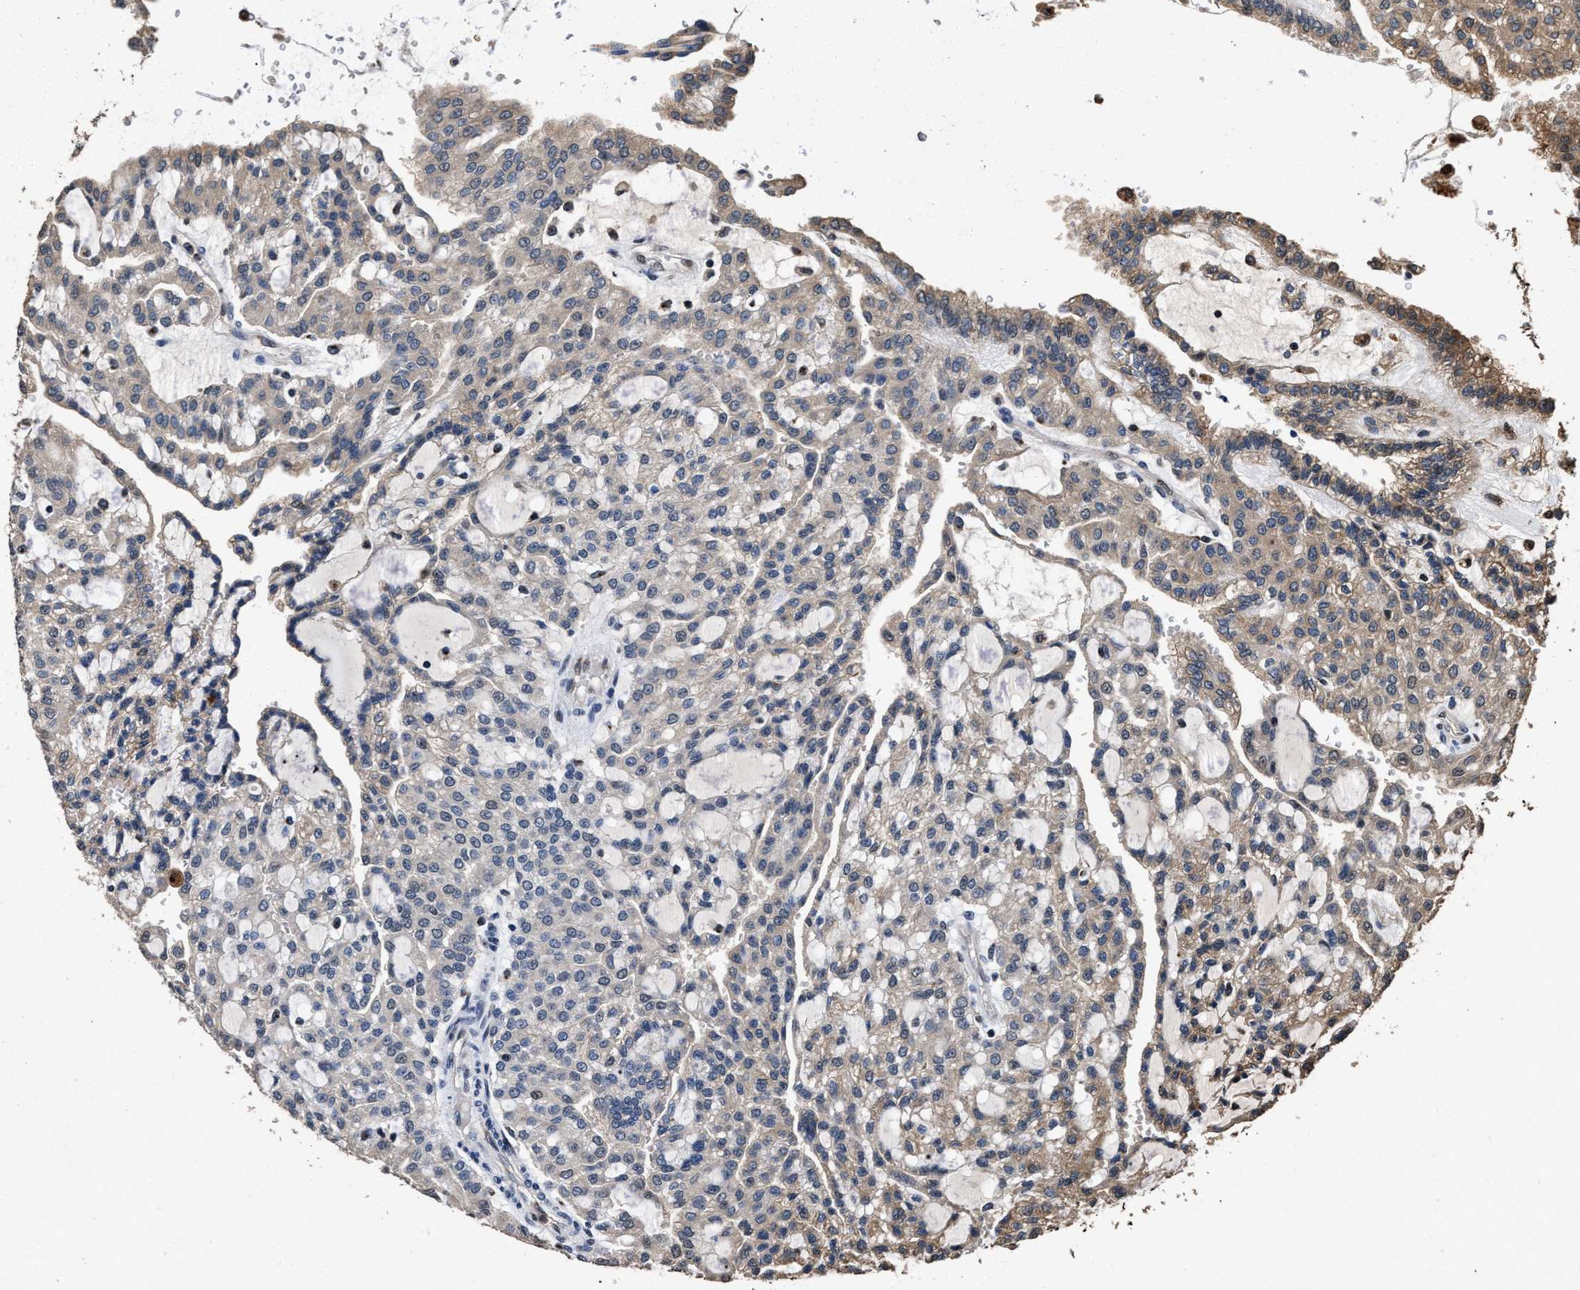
{"staining": {"intensity": "weak", "quantity": "25%-75%", "location": "cytoplasmic/membranous"}, "tissue": "renal cancer", "cell_type": "Tumor cells", "image_type": "cancer", "snomed": [{"axis": "morphology", "description": "Adenocarcinoma, NOS"}, {"axis": "topography", "description": "Kidney"}], "caption": "There is low levels of weak cytoplasmic/membranous expression in tumor cells of renal cancer, as demonstrated by immunohistochemical staining (brown color).", "gene": "TPST2", "patient": {"sex": "male", "age": 63}}